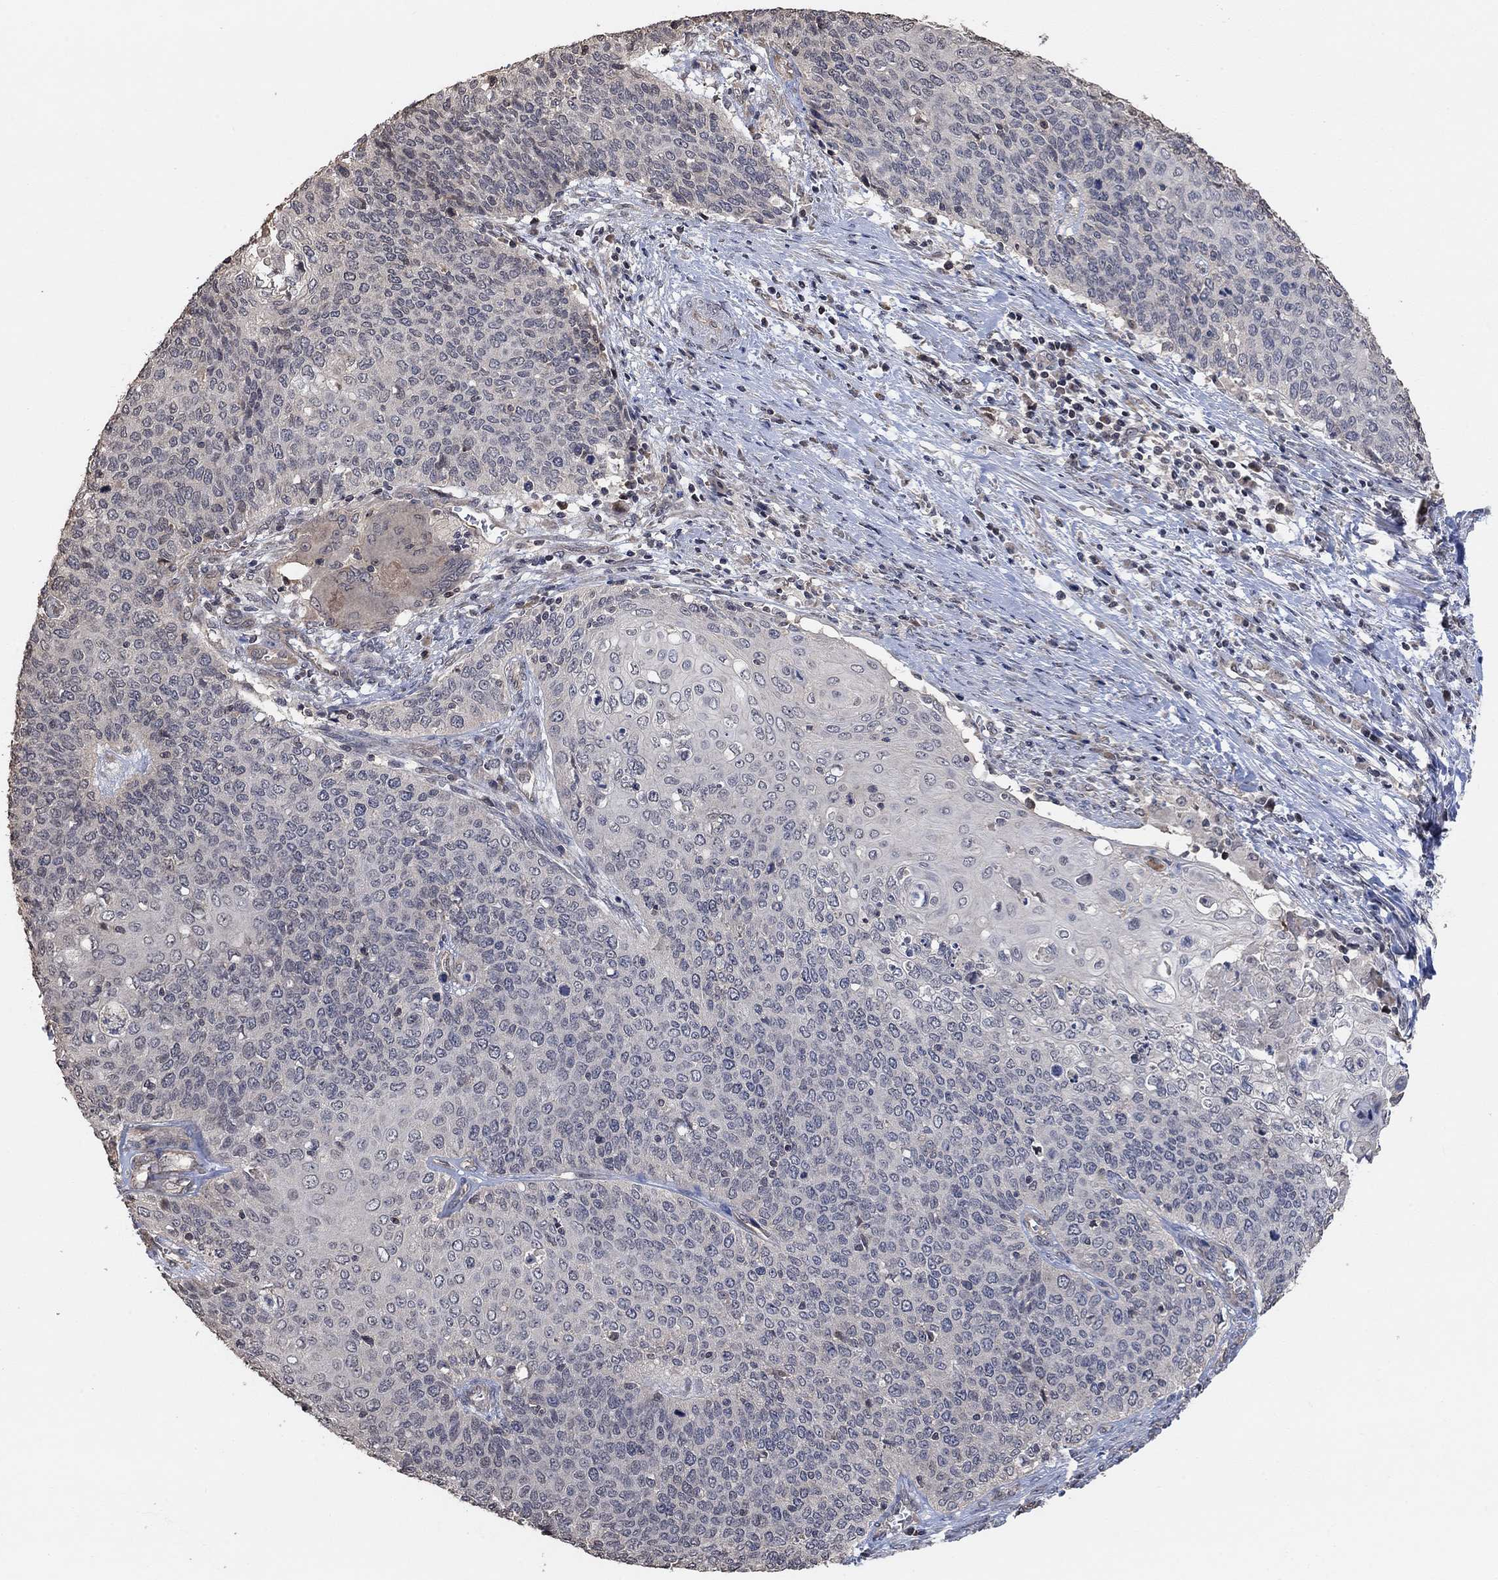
{"staining": {"intensity": "negative", "quantity": "none", "location": "none"}, "tissue": "cervical cancer", "cell_type": "Tumor cells", "image_type": "cancer", "snomed": [{"axis": "morphology", "description": "Squamous cell carcinoma, NOS"}, {"axis": "topography", "description": "Cervix"}], "caption": "Immunohistochemistry (IHC) histopathology image of neoplastic tissue: cervical cancer stained with DAB reveals no significant protein staining in tumor cells. (Brightfield microscopy of DAB IHC at high magnification).", "gene": "UNC5B", "patient": {"sex": "female", "age": 39}}